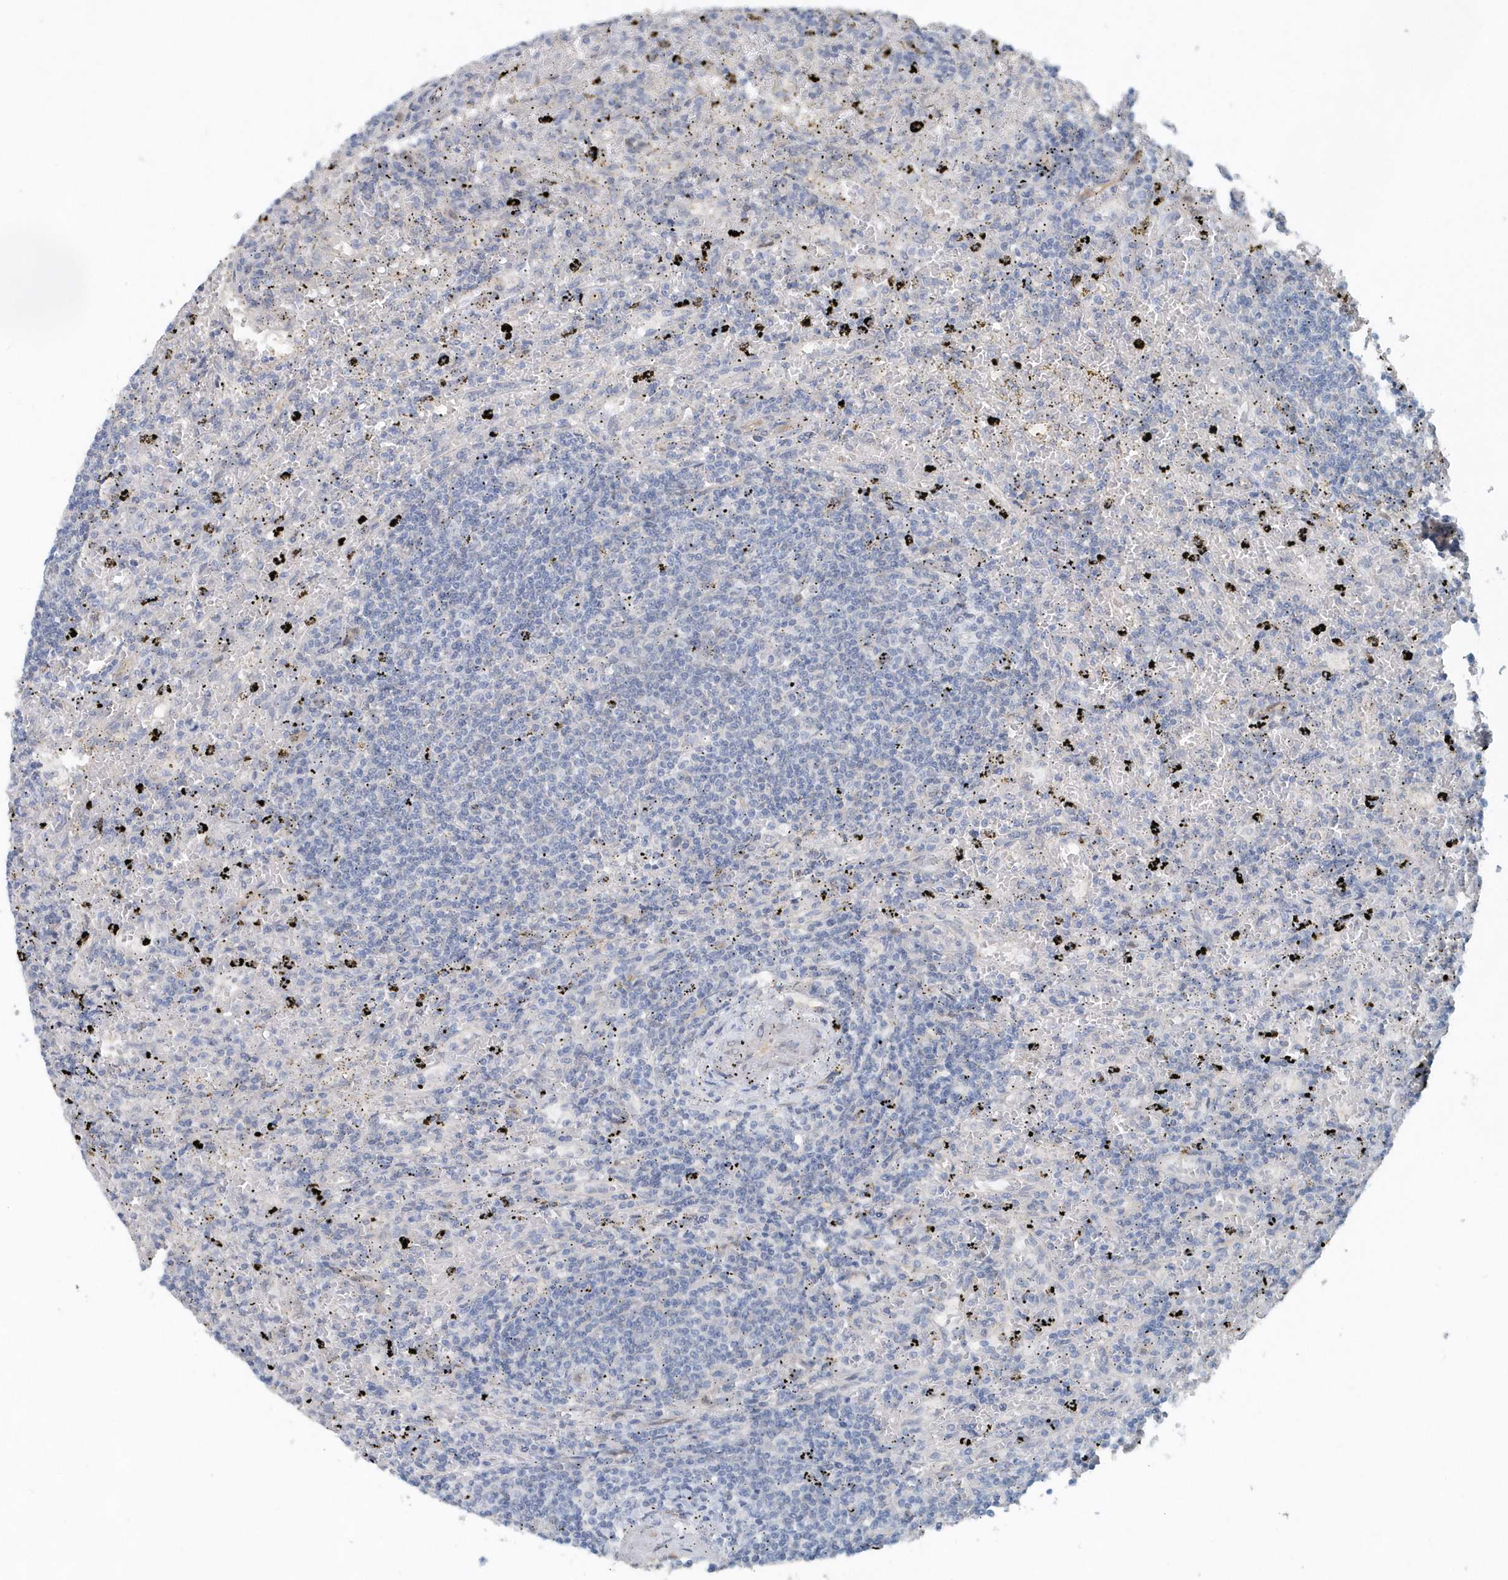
{"staining": {"intensity": "negative", "quantity": "none", "location": "none"}, "tissue": "lymphoma", "cell_type": "Tumor cells", "image_type": "cancer", "snomed": [{"axis": "morphology", "description": "Malignant lymphoma, non-Hodgkin's type, Low grade"}, {"axis": "topography", "description": "Spleen"}], "caption": "An IHC photomicrograph of lymphoma is shown. There is no staining in tumor cells of lymphoma. (Stains: DAB (3,3'-diaminobenzidine) immunohistochemistry with hematoxylin counter stain, Microscopy: brightfield microscopy at high magnification).", "gene": "PFN2", "patient": {"sex": "male", "age": 76}}